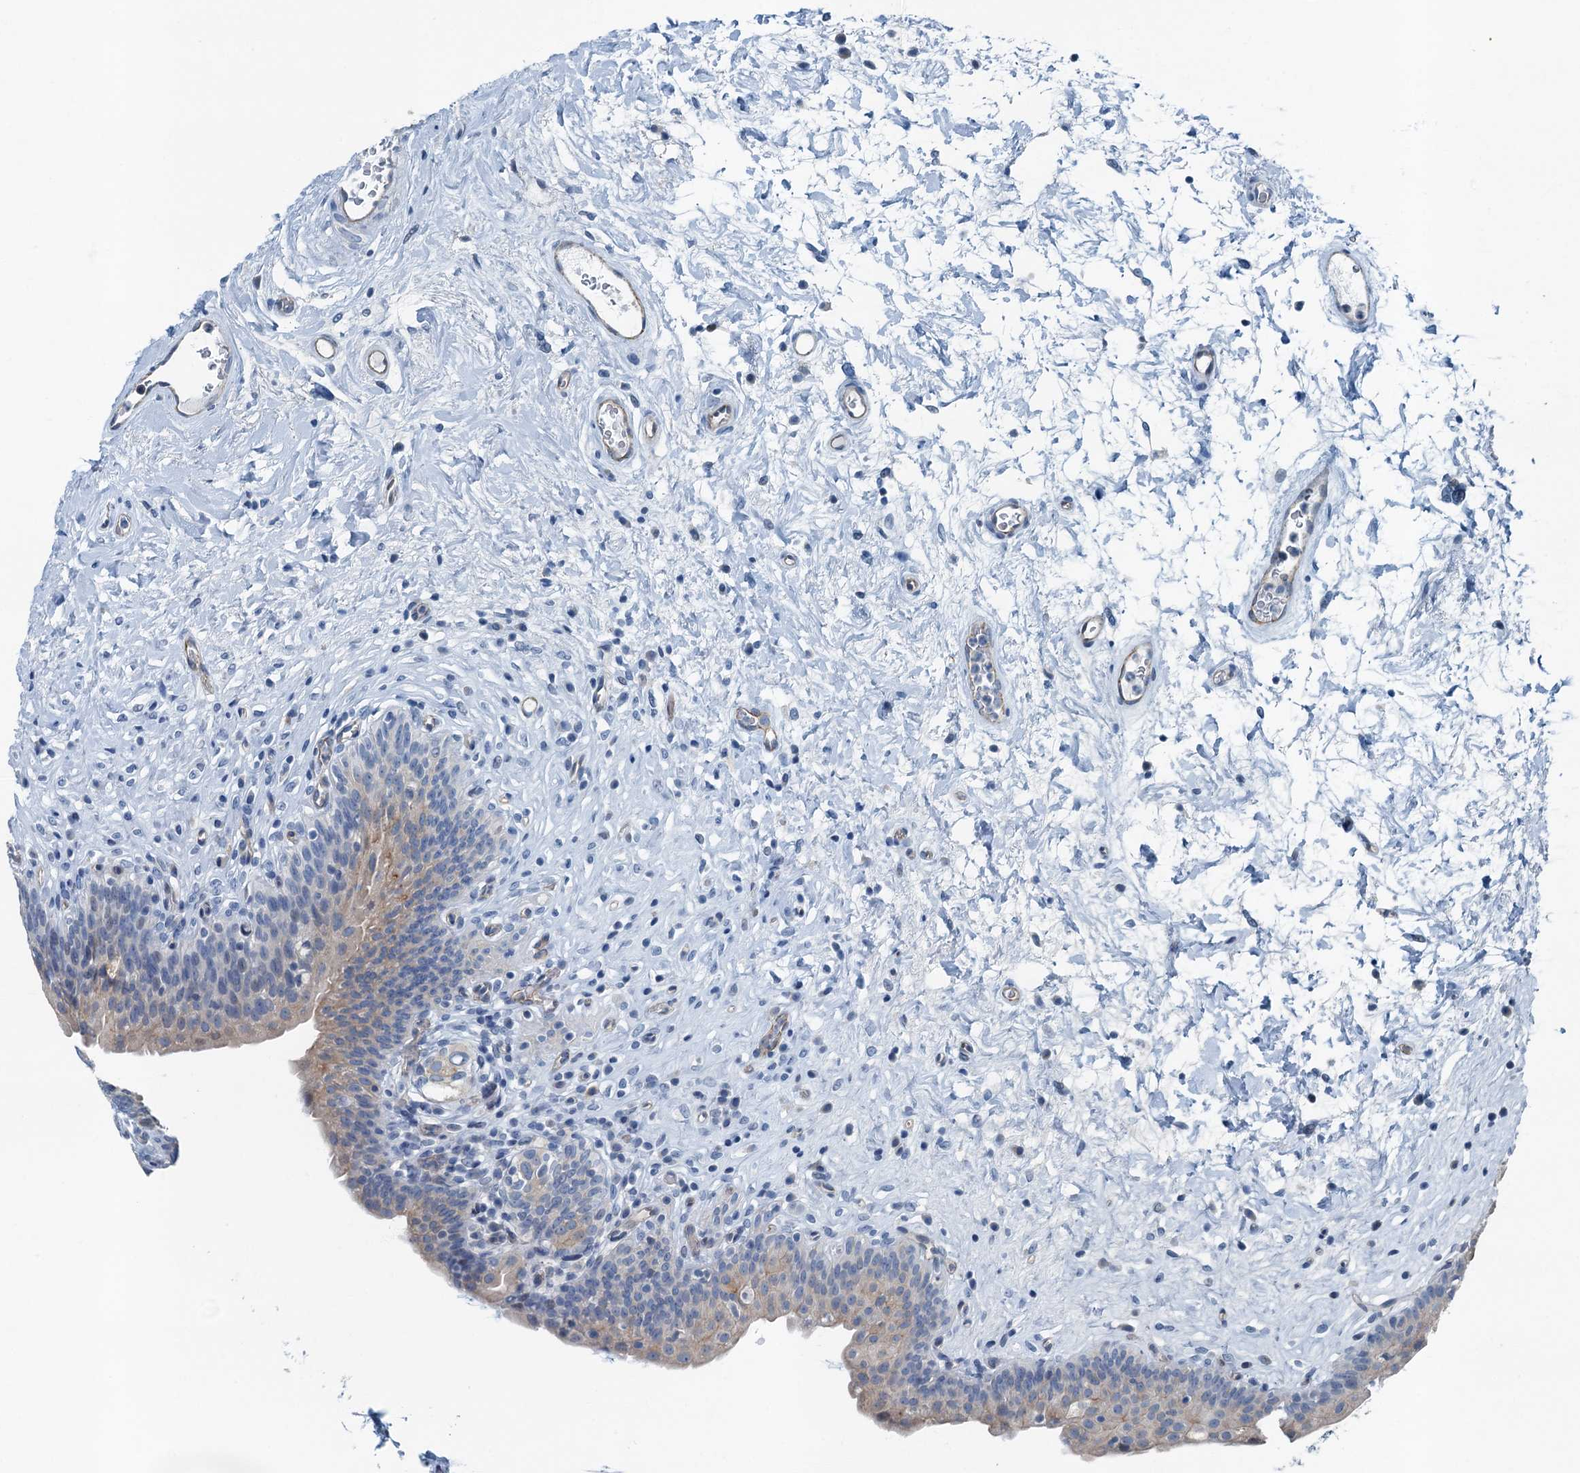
{"staining": {"intensity": "weak", "quantity": "25%-75%", "location": "cytoplasmic/membranous"}, "tissue": "urinary bladder", "cell_type": "Urothelial cells", "image_type": "normal", "snomed": [{"axis": "morphology", "description": "Normal tissue, NOS"}, {"axis": "topography", "description": "Urinary bladder"}], "caption": "Urinary bladder stained with a brown dye displays weak cytoplasmic/membranous positive staining in about 25%-75% of urothelial cells.", "gene": "GFOD2", "patient": {"sex": "male", "age": 83}}